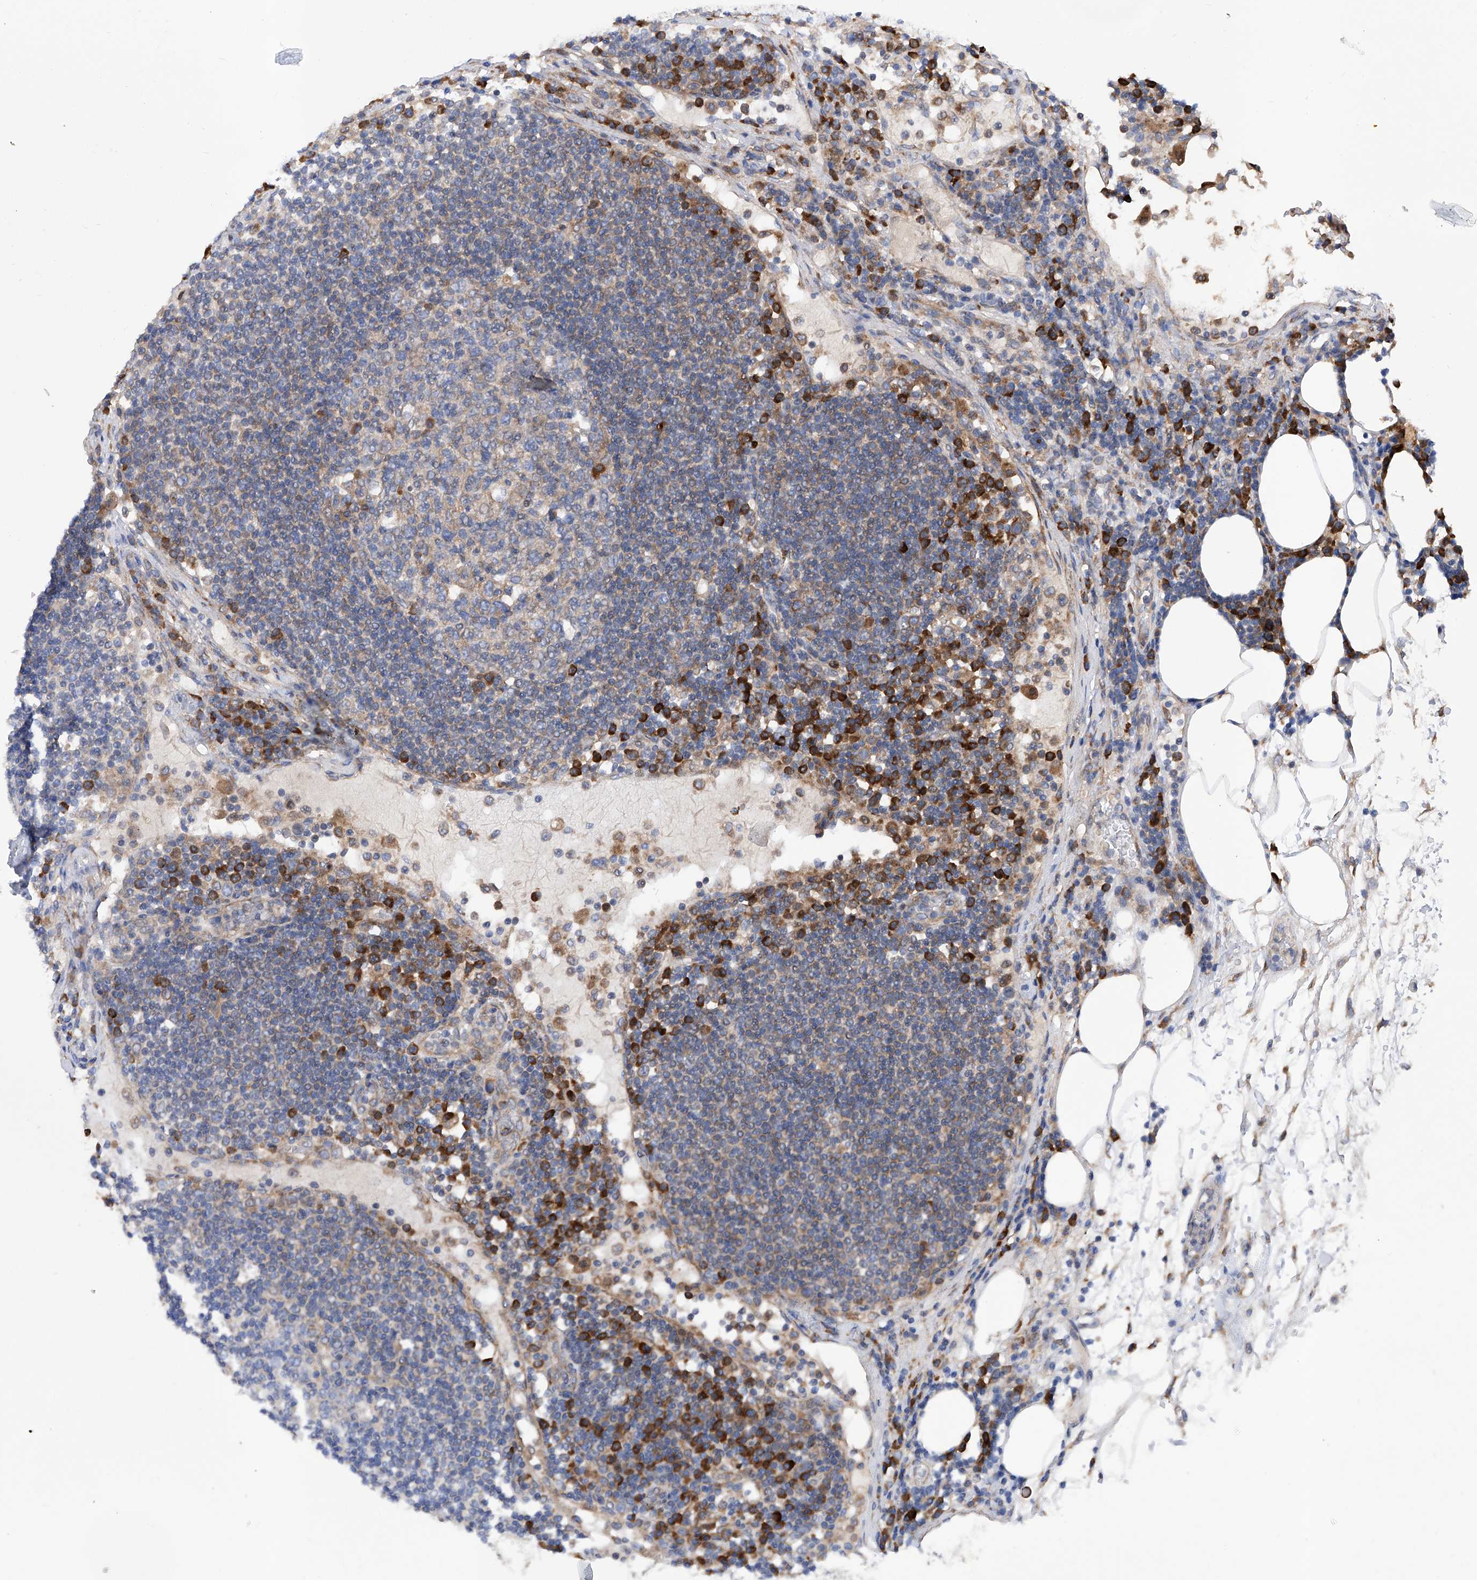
{"staining": {"intensity": "moderate", "quantity": "<25%", "location": "cytoplasmic/membranous"}, "tissue": "lymph node", "cell_type": "Germinal center cells", "image_type": "normal", "snomed": [{"axis": "morphology", "description": "Normal tissue, NOS"}, {"axis": "topography", "description": "Lymph node"}], "caption": "Benign lymph node exhibits moderate cytoplasmic/membranous staining in approximately <25% of germinal center cells.", "gene": "INPP5B", "patient": {"sex": "female", "age": 53}}